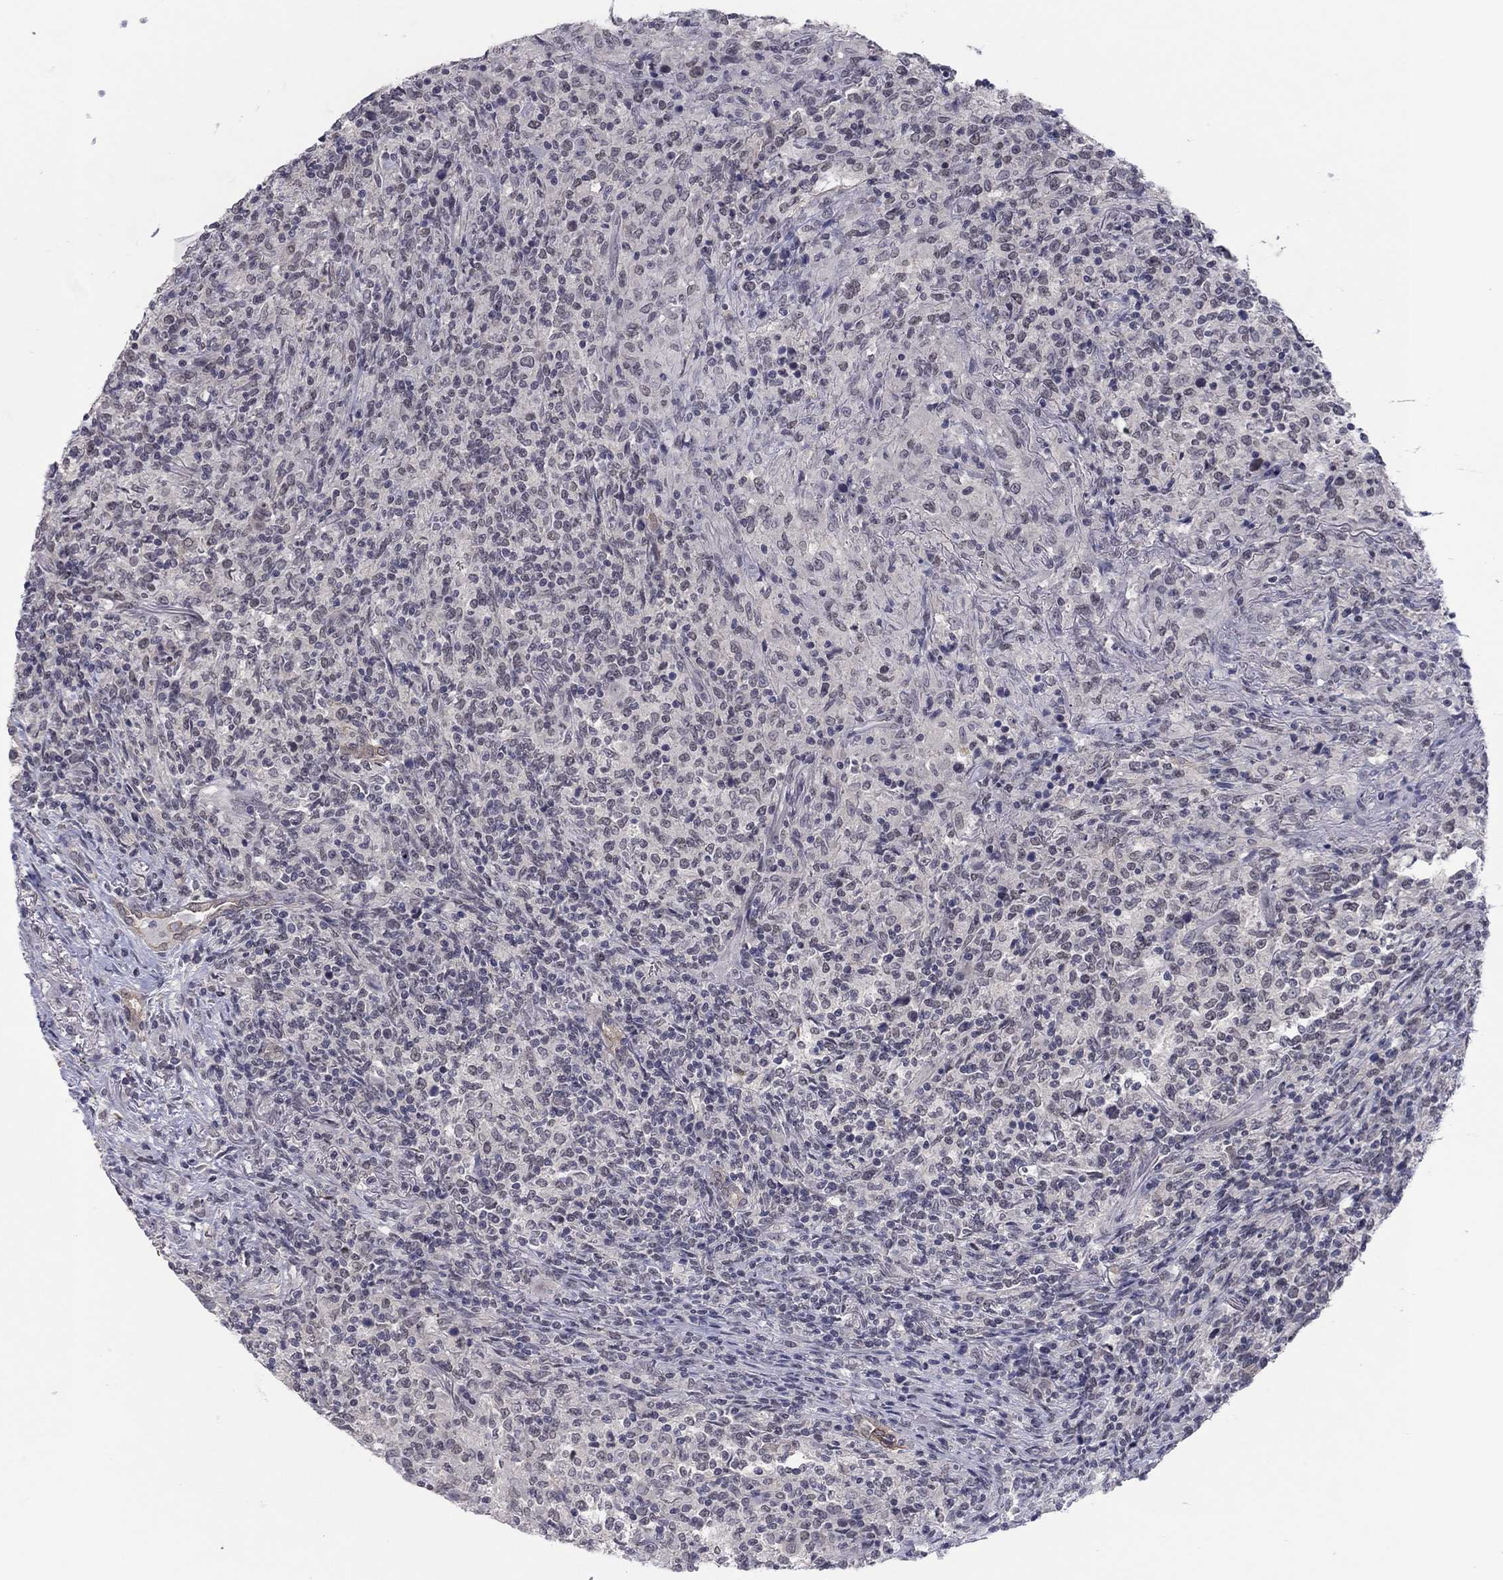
{"staining": {"intensity": "negative", "quantity": "none", "location": "none"}, "tissue": "lymphoma", "cell_type": "Tumor cells", "image_type": "cancer", "snomed": [{"axis": "morphology", "description": "Malignant lymphoma, non-Hodgkin's type, High grade"}, {"axis": "topography", "description": "Lung"}], "caption": "Protein analysis of malignant lymphoma, non-Hodgkin's type (high-grade) demonstrates no significant positivity in tumor cells. (DAB (3,3'-diaminobenzidine) immunohistochemistry, high magnification).", "gene": "SLC22A2", "patient": {"sex": "male", "age": 79}}